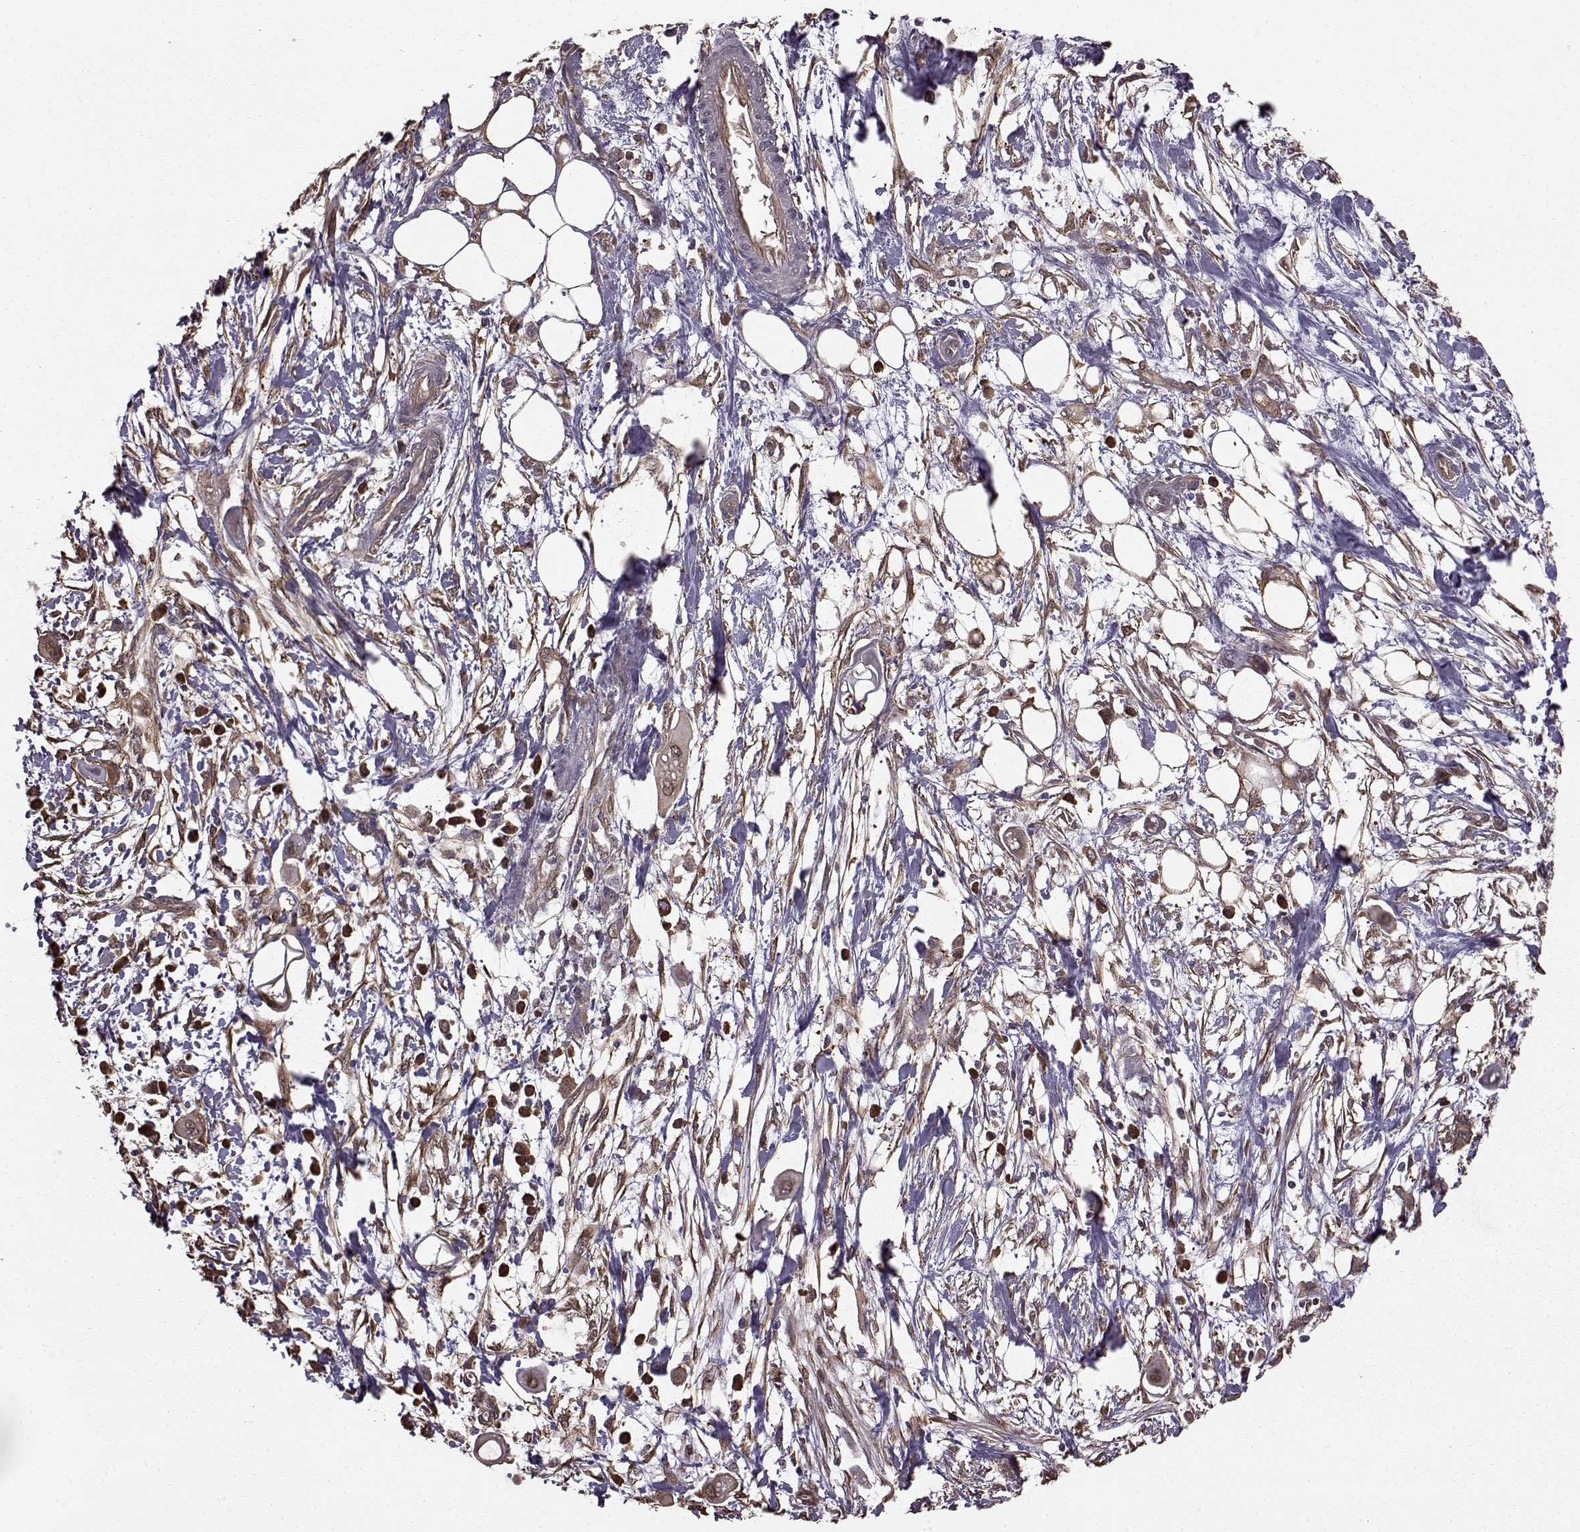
{"staining": {"intensity": "weak", "quantity": "25%-75%", "location": "cytoplasmic/membranous"}, "tissue": "pancreatic cancer", "cell_type": "Tumor cells", "image_type": "cancer", "snomed": [{"axis": "morphology", "description": "Adenocarcinoma, NOS"}, {"axis": "topography", "description": "Pancreas"}], "caption": "IHC (DAB) staining of pancreatic cancer (adenocarcinoma) shows weak cytoplasmic/membranous protein positivity in approximately 25%-75% of tumor cells.", "gene": "NME1-NME2", "patient": {"sex": "male", "age": 50}}